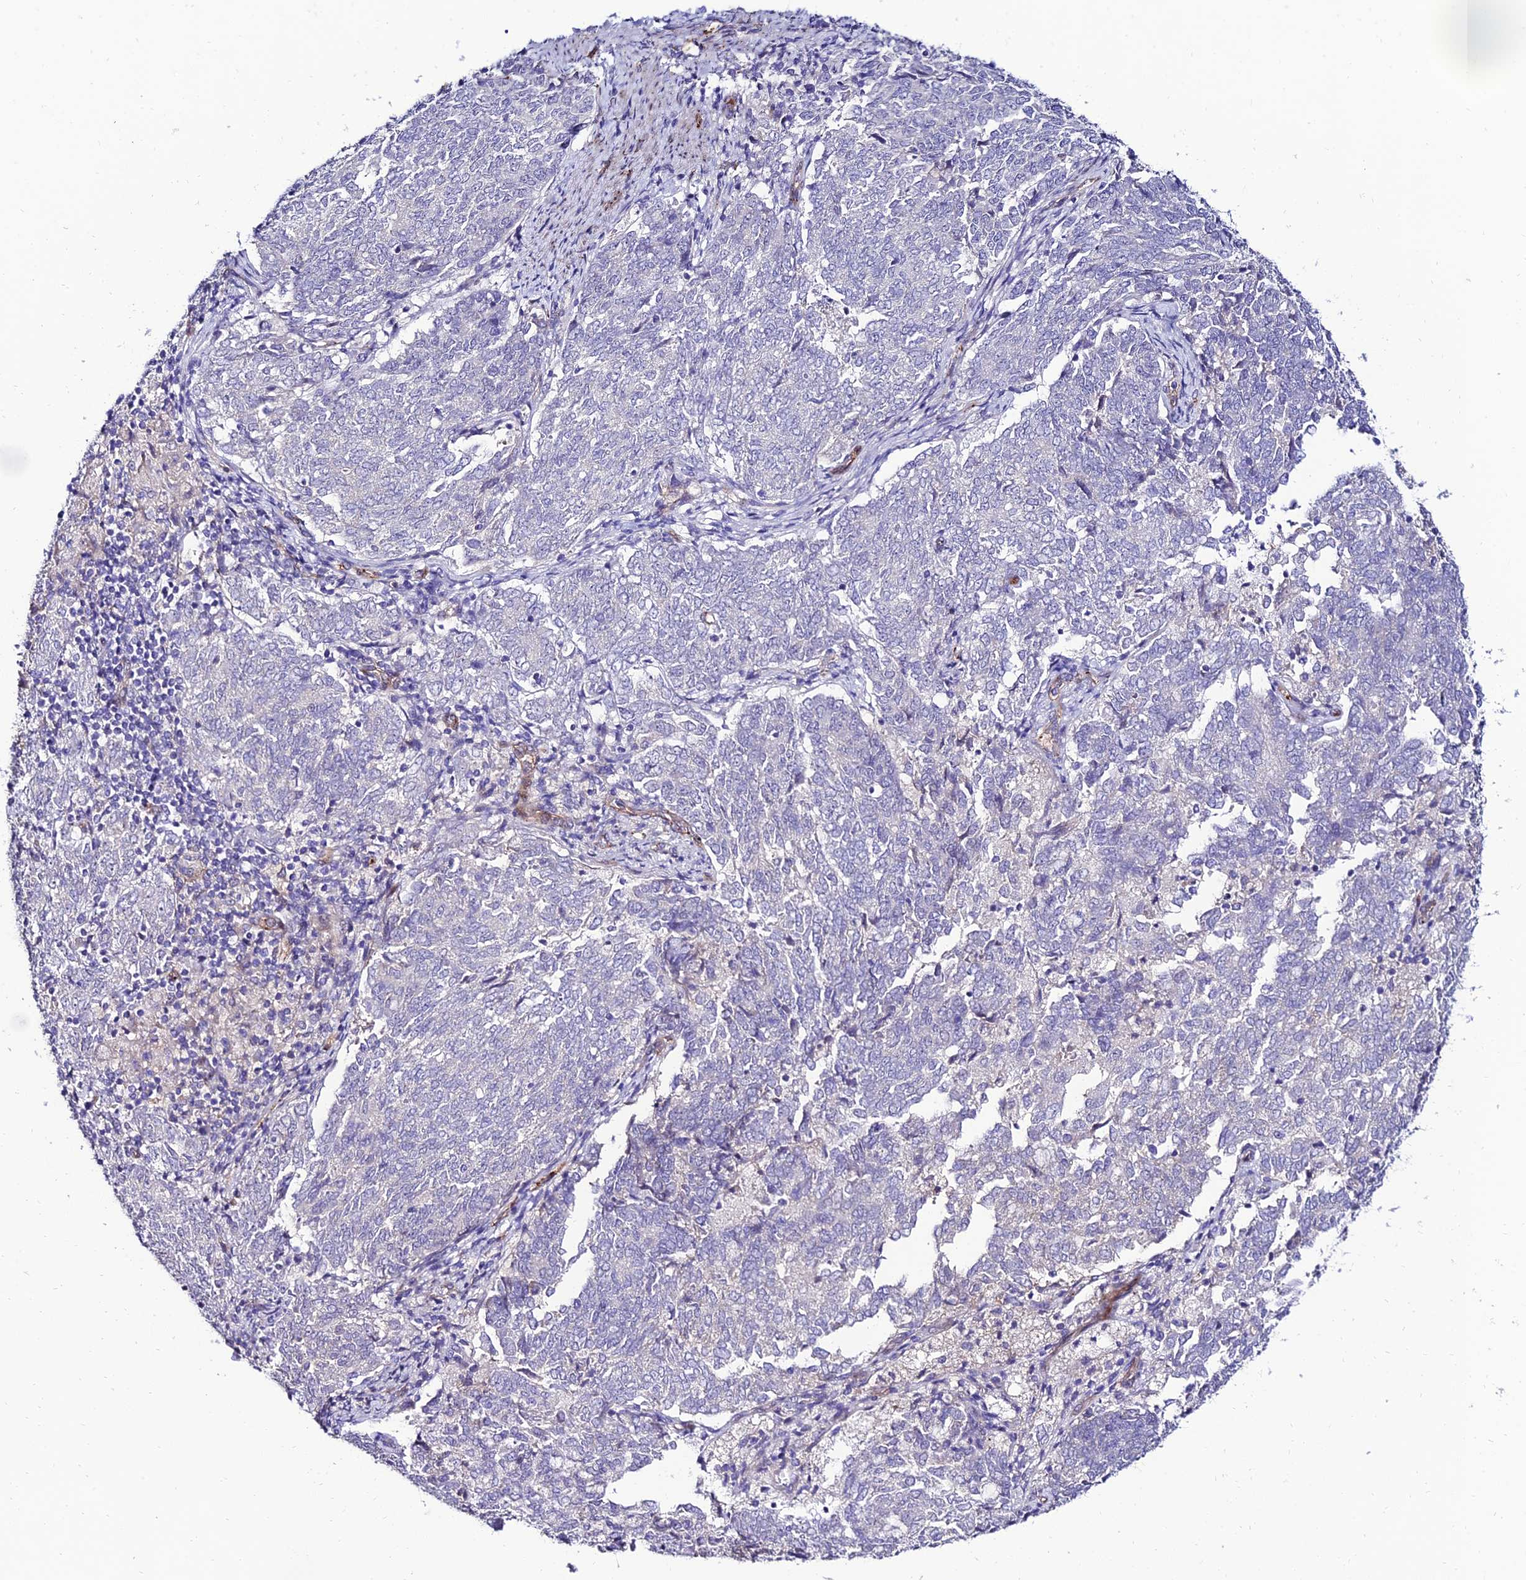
{"staining": {"intensity": "negative", "quantity": "none", "location": "none"}, "tissue": "endometrial cancer", "cell_type": "Tumor cells", "image_type": "cancer", "snomed": [{"axis": "morphology", "description": "Adenocarcinoma, NOS"}, {"axis": "topography", "description": "Endometrium"}], "caption": "The histopathology image exhibits no significant staining in tumor cells of endometrial cancer.", "gene": "ALDH3B2", "patient": {"sex": "female", "age": 80}}